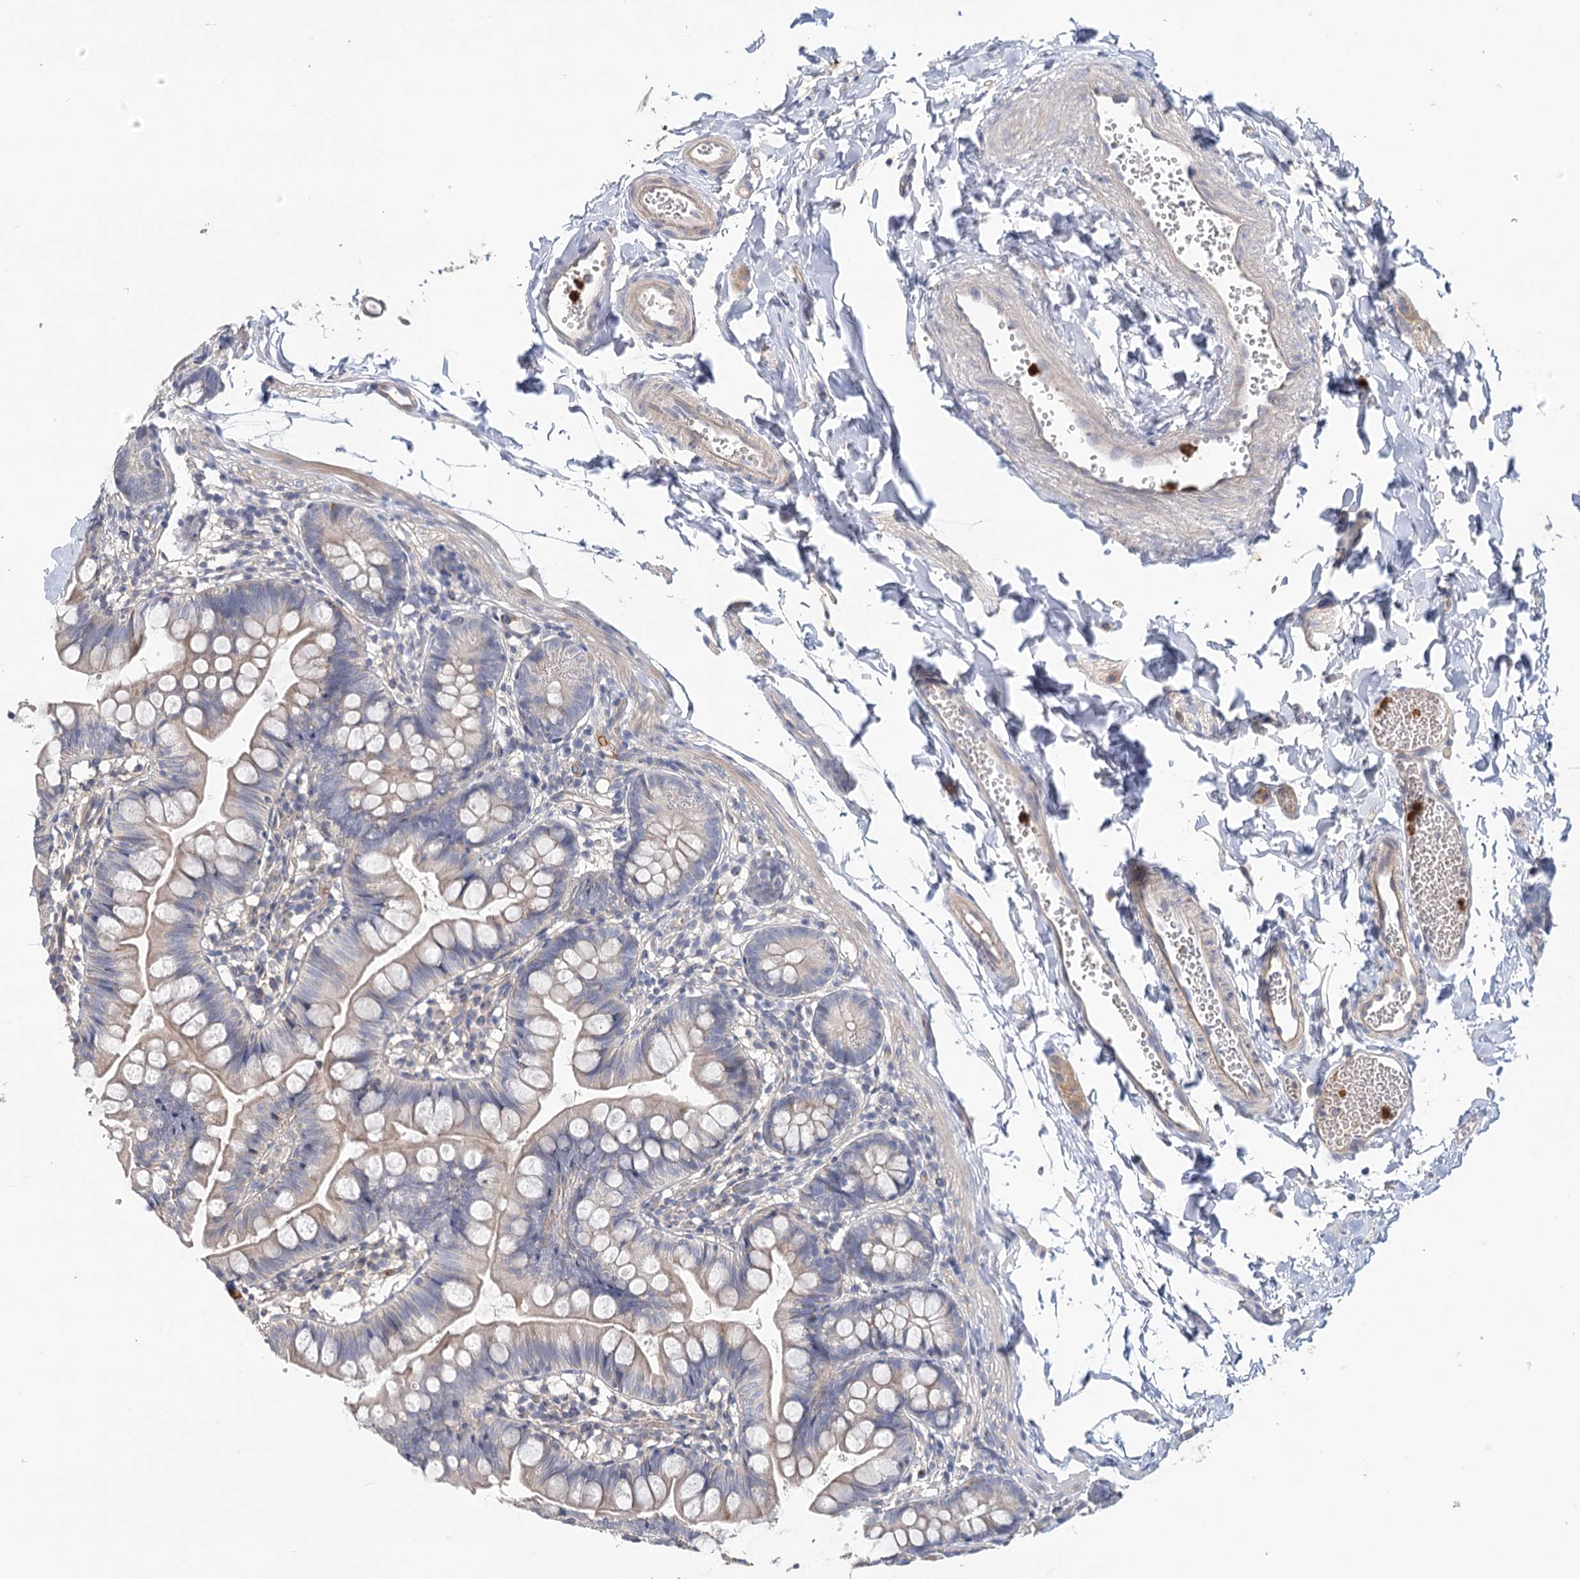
{"staining": {"intensity": "moderate", "quantity": "<25%", "location": "cytoplasmic/membranous"}, "tissue": "small intestine", "cell_type": "Glandular cells", "image_type": "normal", "snomed": [{"axis": "morphology", "description": "Normal tissue, NOS"}, {"axis": "topography", "description": "Small intestine"}], "caption": "Protein expression analysis of benign human small intestine reveals moderate cytoplasmic/membranous positivity in about <25% of glandular cells. The protein is shown in brown color, while the nuclei are stained blue.", "gene": "EPB41L5", "patient": {"sex": "male", "age": 7}}